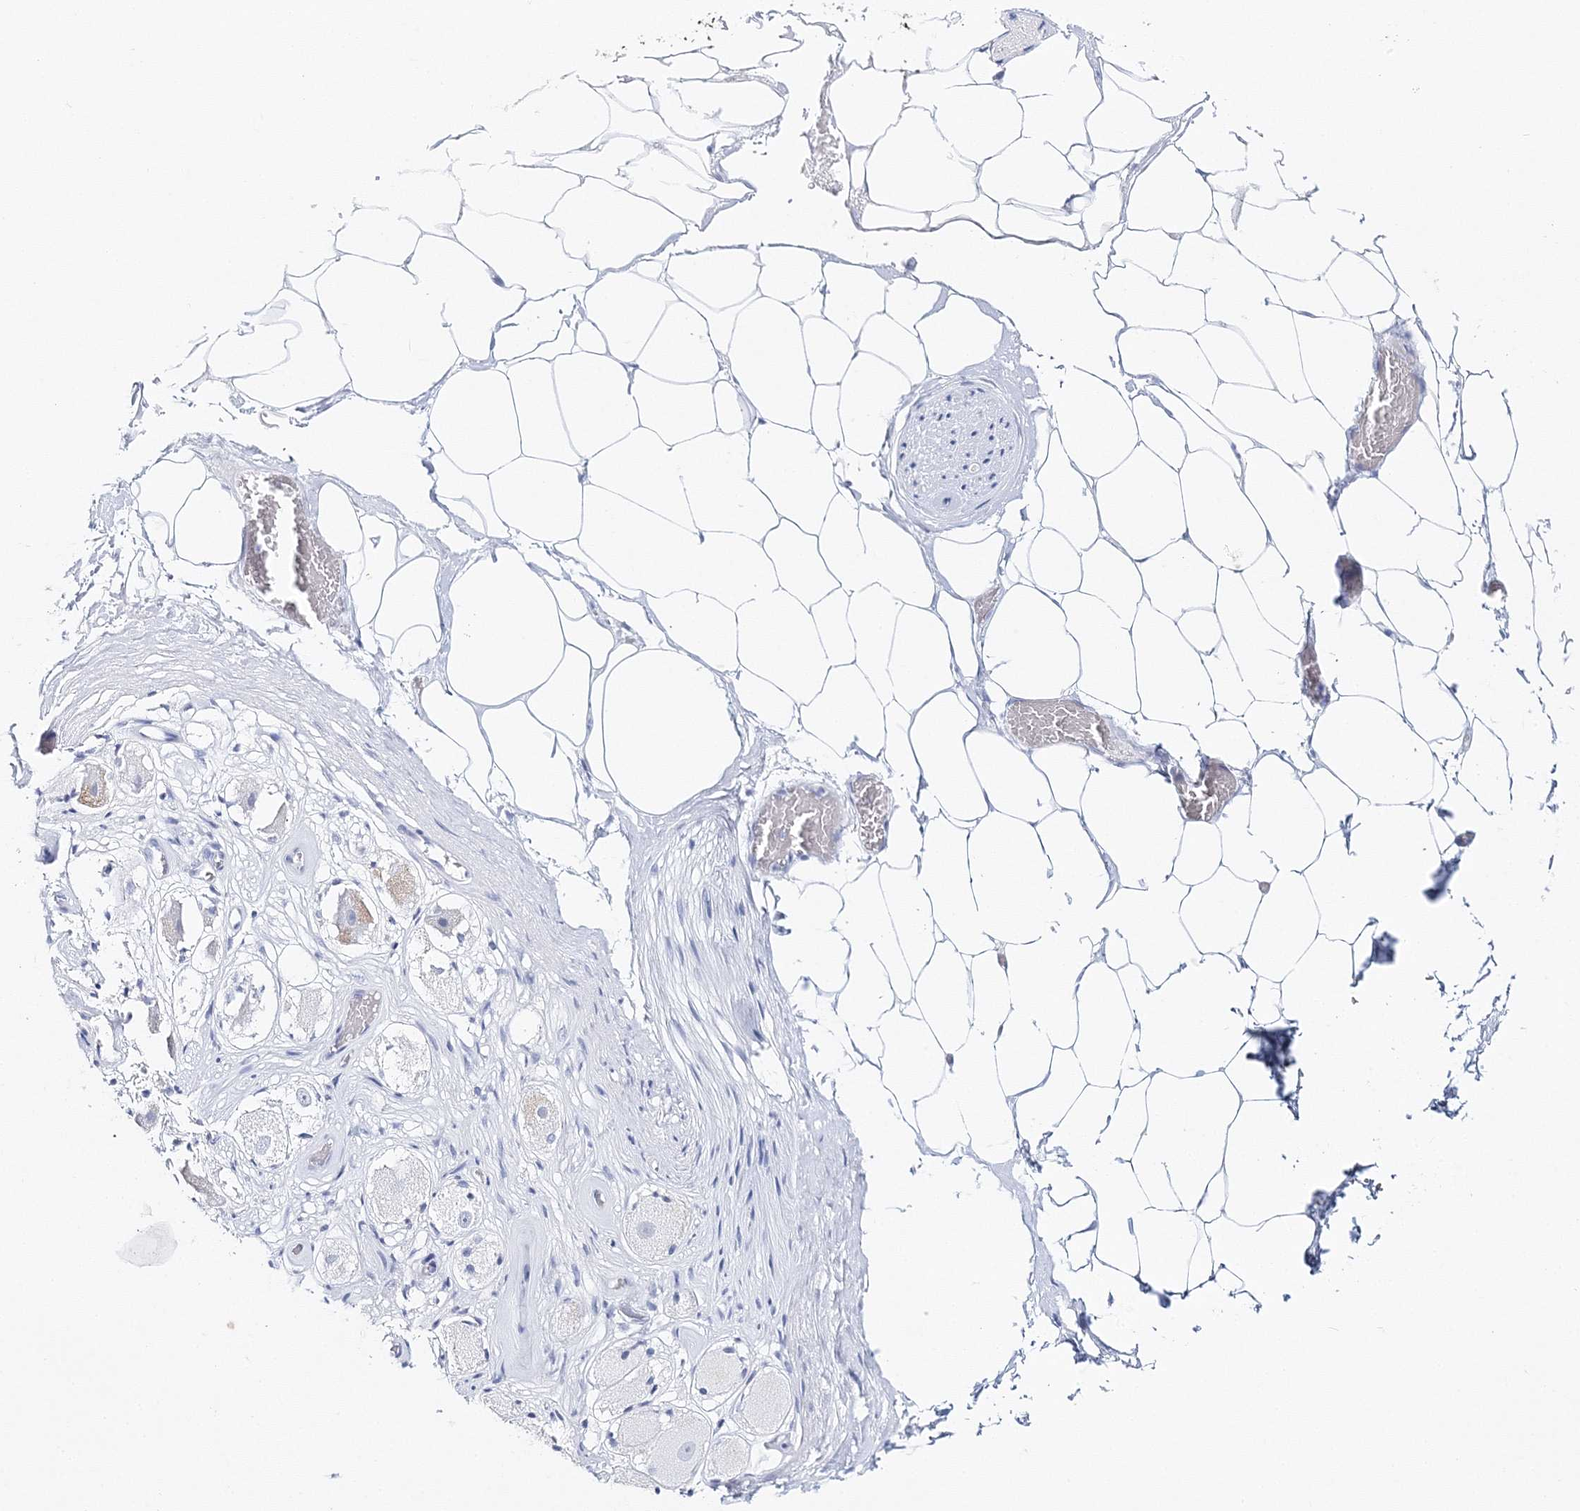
{"staining": {"intensity": "negative", "quantity": "none", "location": "none"}, "tissue": "adipose tissue", "cell_type": "Adipocytes", "image_type": "normal", "snomed": [{"axis": "morphology", "description": "Normal tissue, NOS"}, {"axis": "morphology", "description": "Adenocarcinoma, Low grade"}, {"axis": "topography", "description": "Prostate"}, {"axis": "topography", "description": "Peripheral nerve tissue"}], "caption": "The immunohistochemistry (IHC) histopathology image has no significant staining in adipocytes of adipose tissue.", "gene": "MYOZ2", "patient": {"sex": "male", "age": 63}}